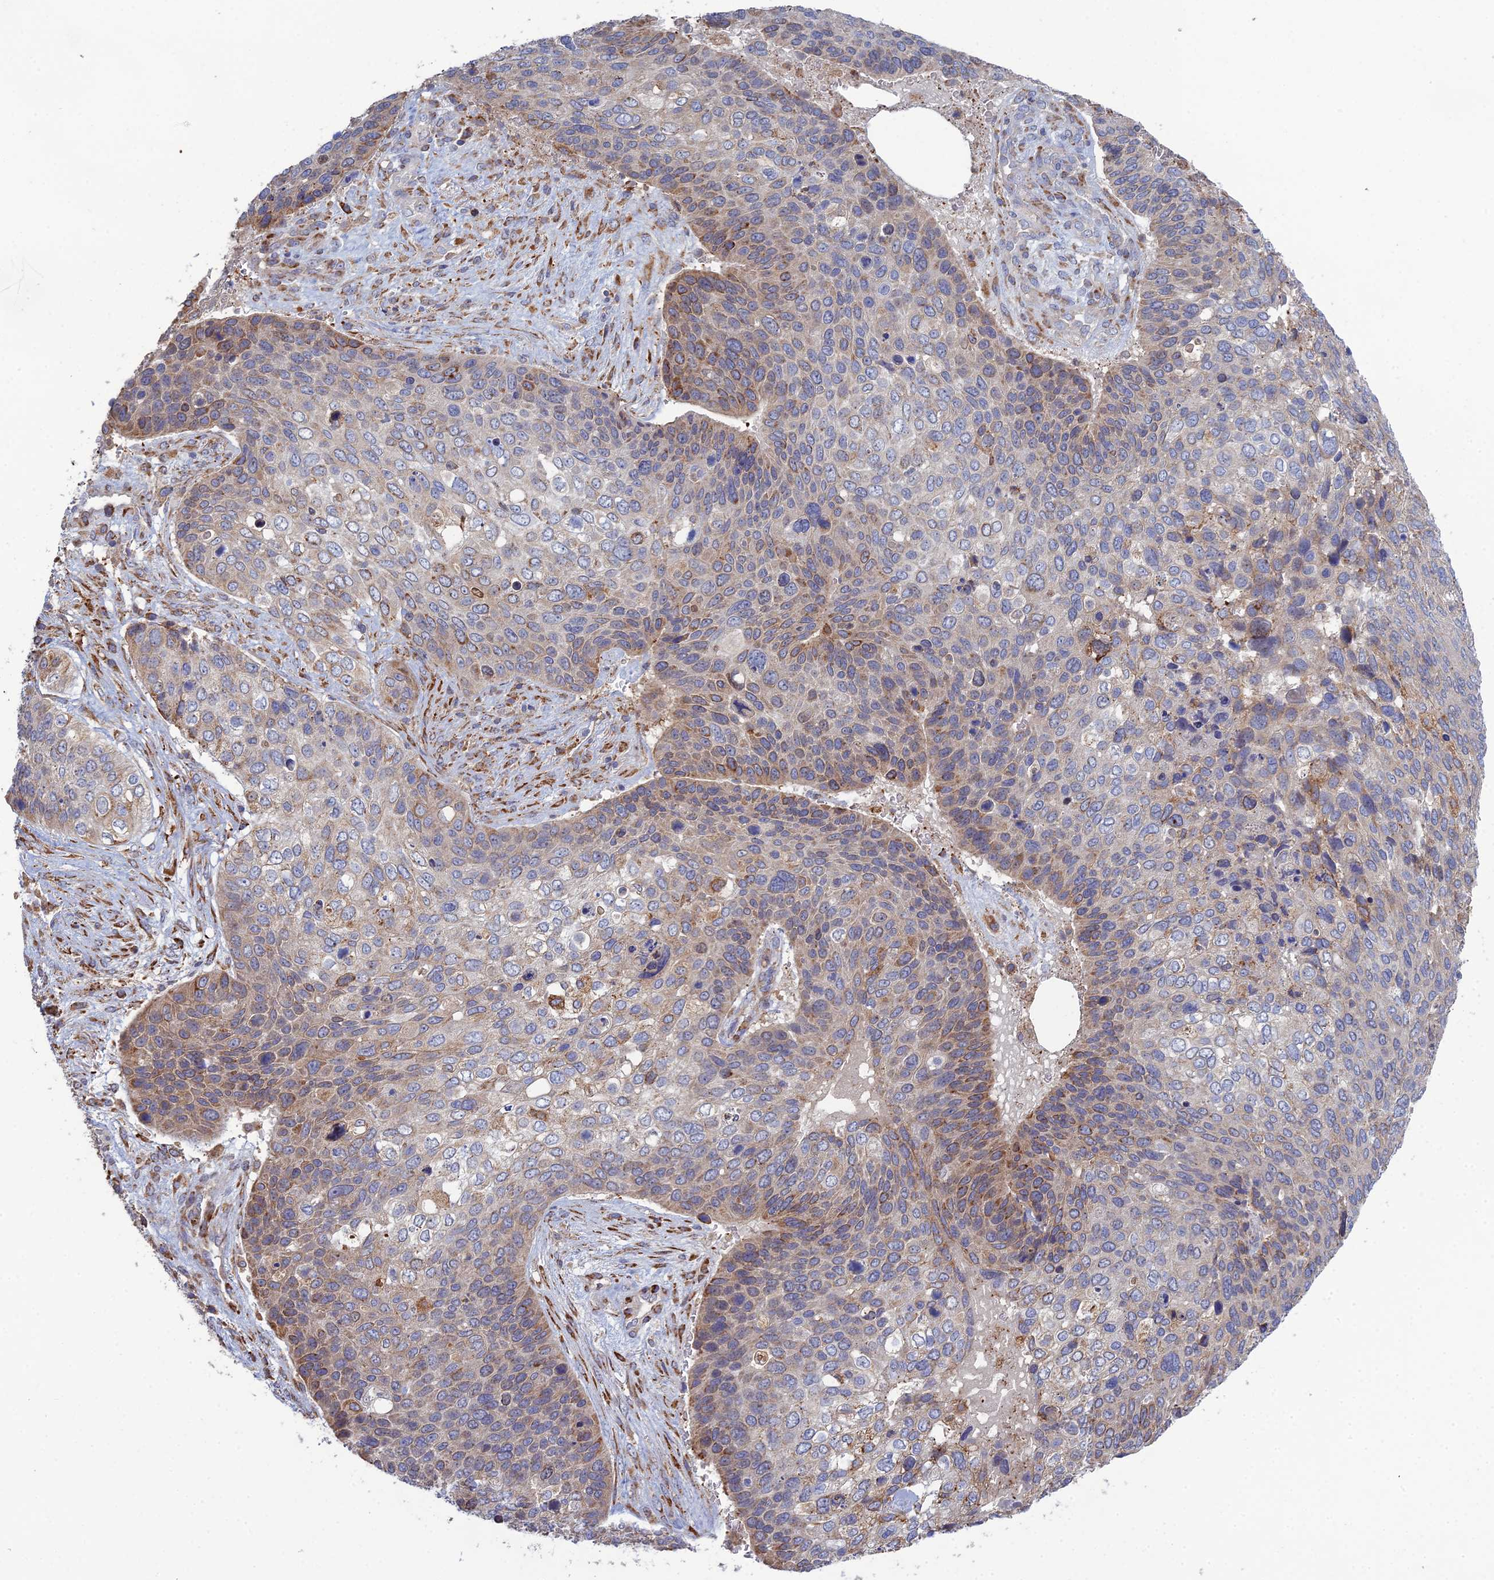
{"staining": {"intensity": "moderate", "quantity": "<25%", "location": "cytoplasmic/membranous"}, "tissue": "skin cancer", "cell_type": "Tumor cells", "image_type": "cancer", "snomed": [{"axis": "morphology", "description": "Basal cell carcinoma"}, {"axis": "topography", "description": "Skin"}], "caption": "Brown immunohistochemical staining in basal cell carcinoma (skin) demonstrates moderate cytoplasmic/membranous staining in about <25% of tumor cells.", "gene": "TRAPPC6A", "patient": {"sex": "female", "age": 74}}